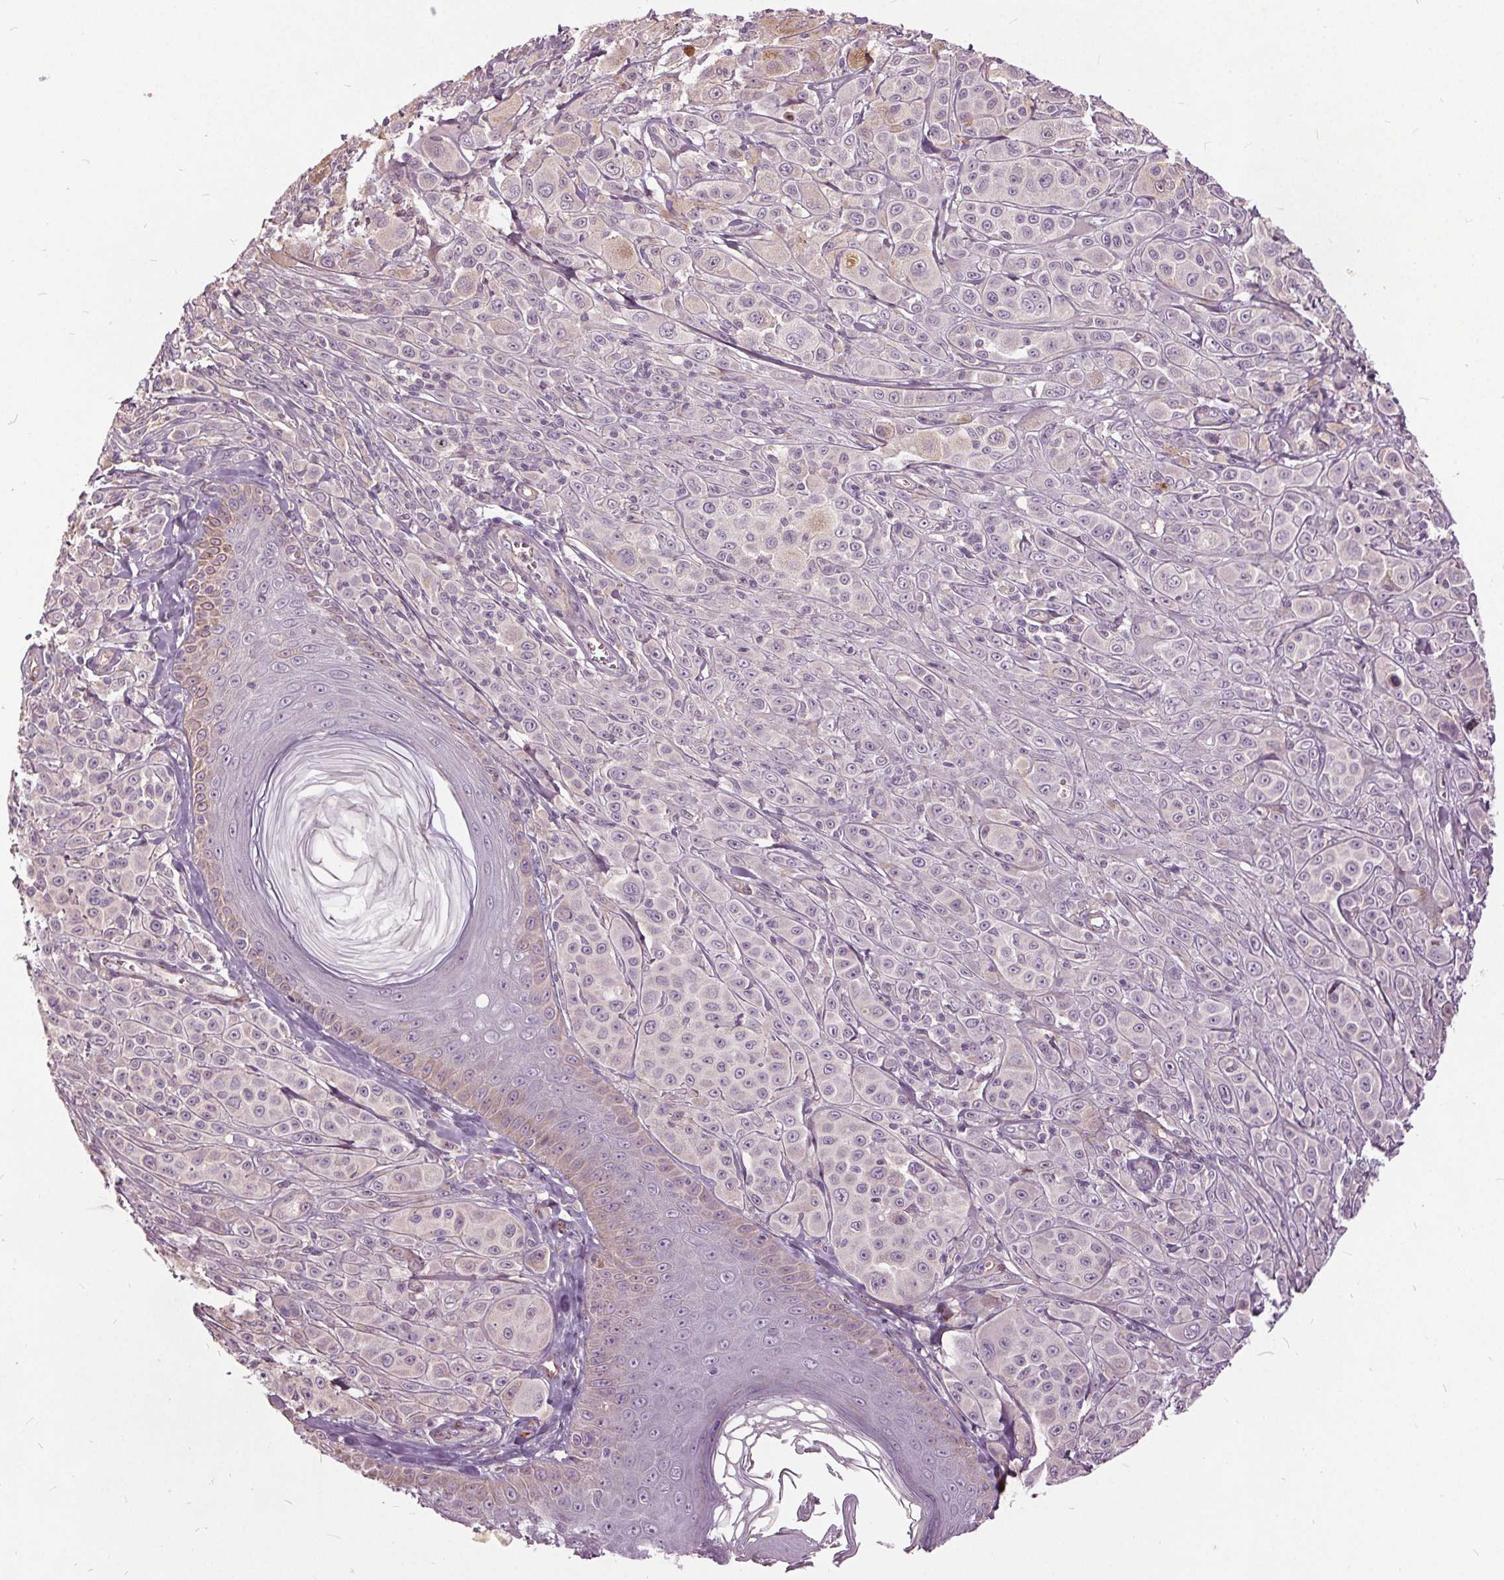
{"staining": {"intensity": "negative", "quantity": "none", "location": "none"}, "tissue": "melanoma", "cell_type": "Tumor cells", "image_type": "cancer", "snomed": [{"axis": "morphology", "description": "Malignant melanoma, NOS"}, {"axis": "topography", "description": "Skin"}], "caption": "Tumor cells are negative for brown protein staining in melanoma.", "gene": "PDGFD", "patient": {"sex": "male", "age": 67}}